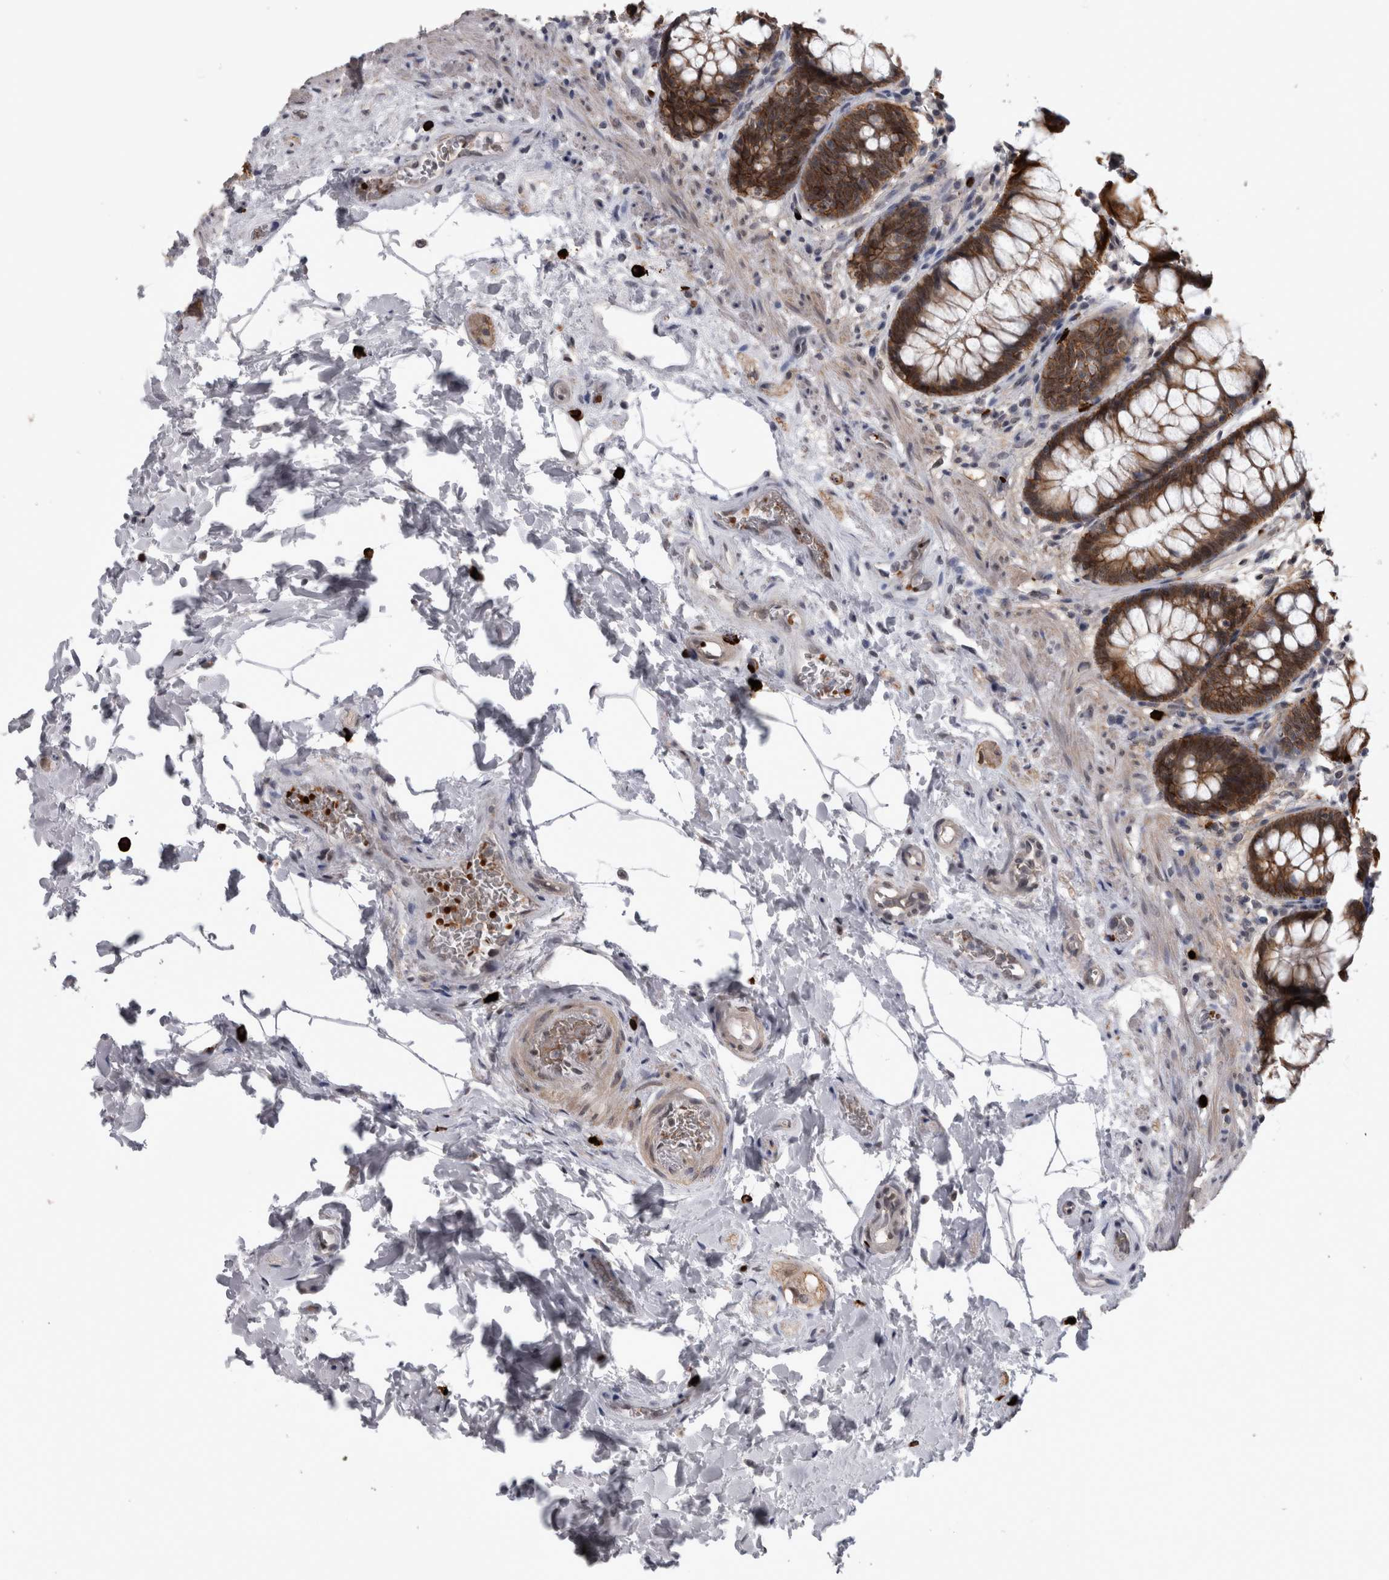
{"staining": {"intensity": "strong", "quantity": ">75%", "location": "cytoplasmic/membranous,nuclear"}, "tissue": "rectum", "cell_type": "Glandular cells", "image_type": "normal", "snomed": [{"axis": "morphology", "description": "Normal tissue, NOS"}, {"axis": "topography", "description": "Rectum"}], "caption": "Strong cytoplasmic/membranous,nuclear staining is identified in about >75% of glandular cells in unremarkable rectum.", "gene": "PEBP4", "patient": {"sex": "male", "age": 64}}